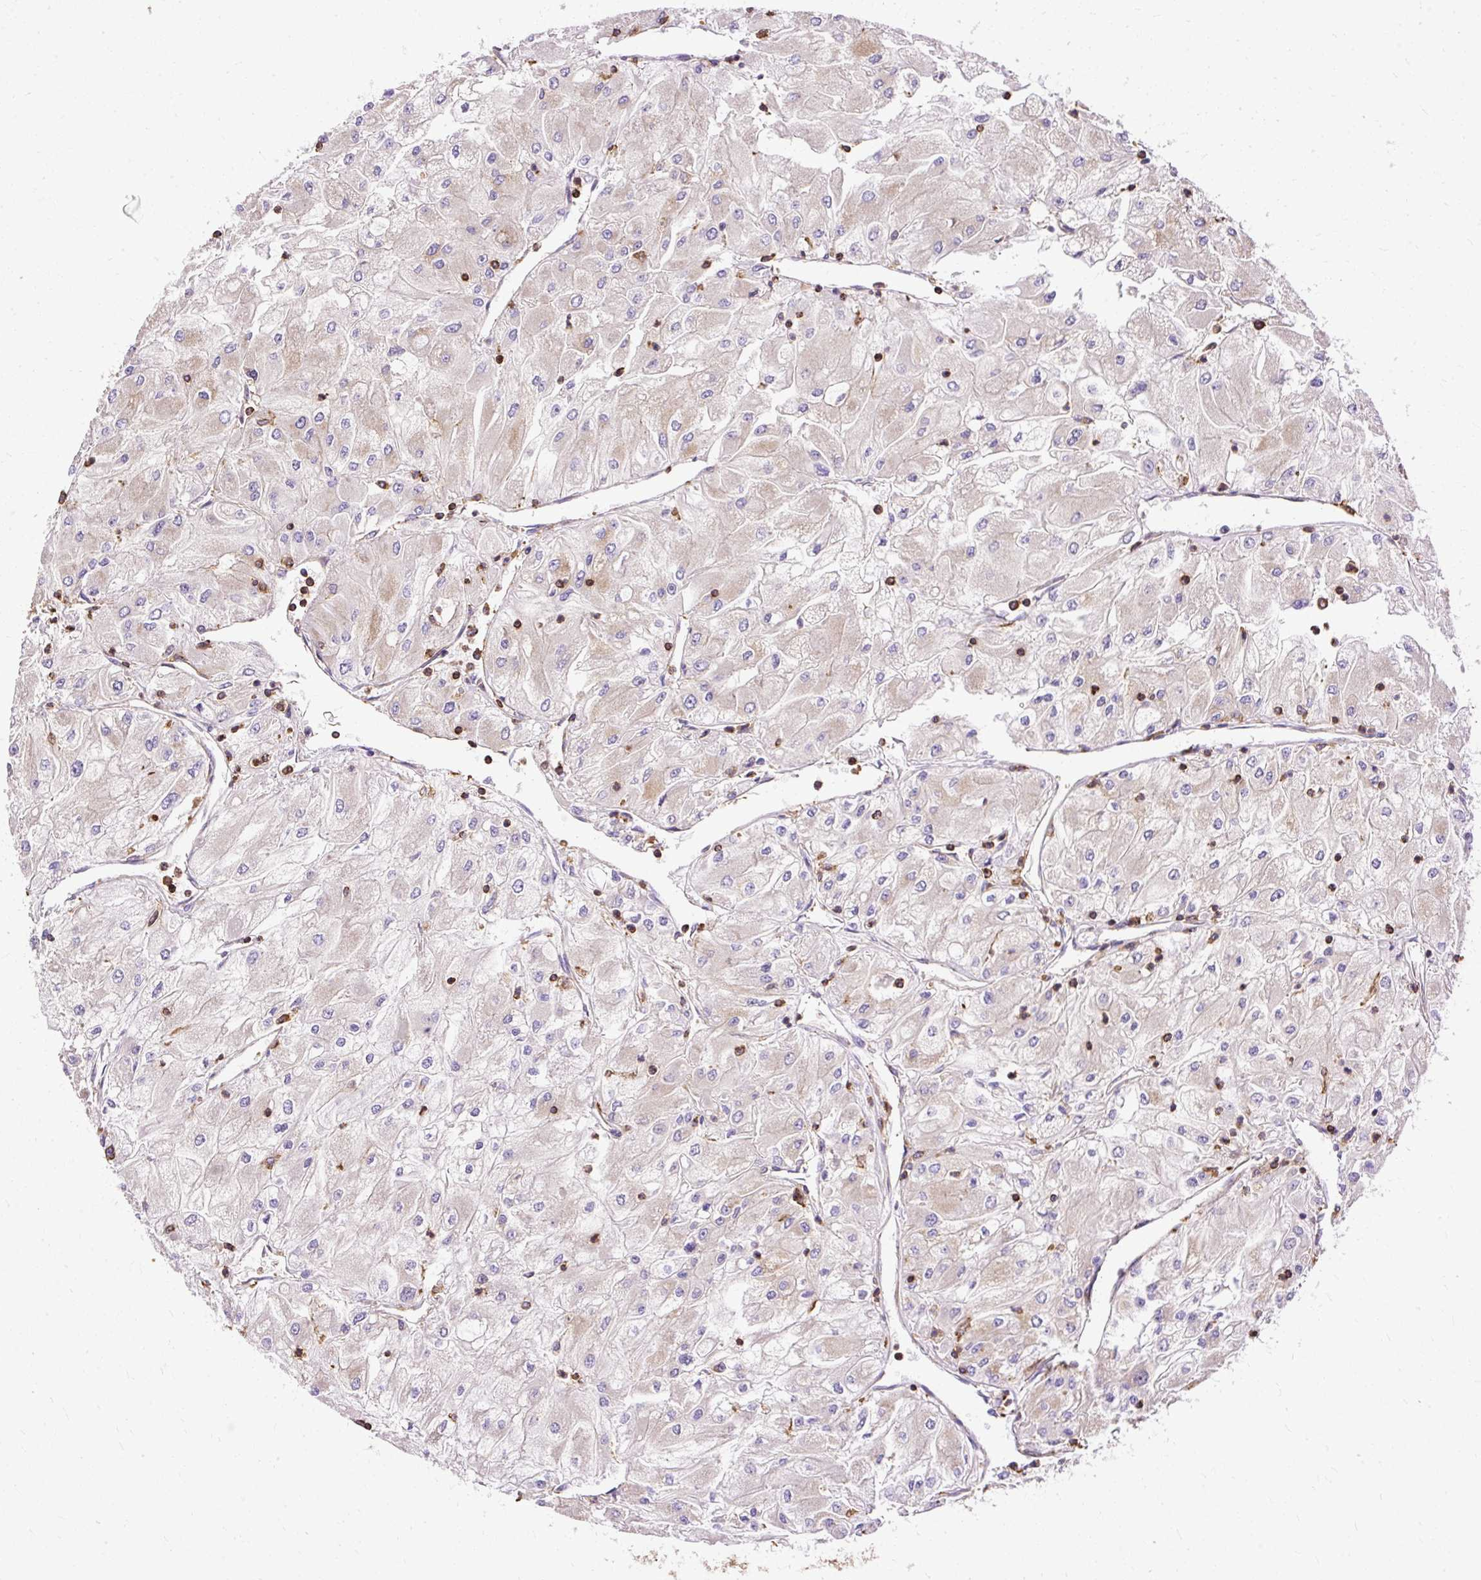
{"staining": {"intensity": "negative", "quantity": "none", "location": "none"}, "tissue": "renal cancer", "cell_type": "Tumor cells", "image_type": "cancer", "snomed": [{"axis": "morphology", "description": "Adenocarcinoma, NOS"}, {"axis": "topography", "description": "Kidney"}], "caption": "An image of adenocarcinoma (renal) stained for a protein exhibits no brown staining in tumor cells.", "gene": "KLHL11", "patient": {"sex": "male", "age": 80}}